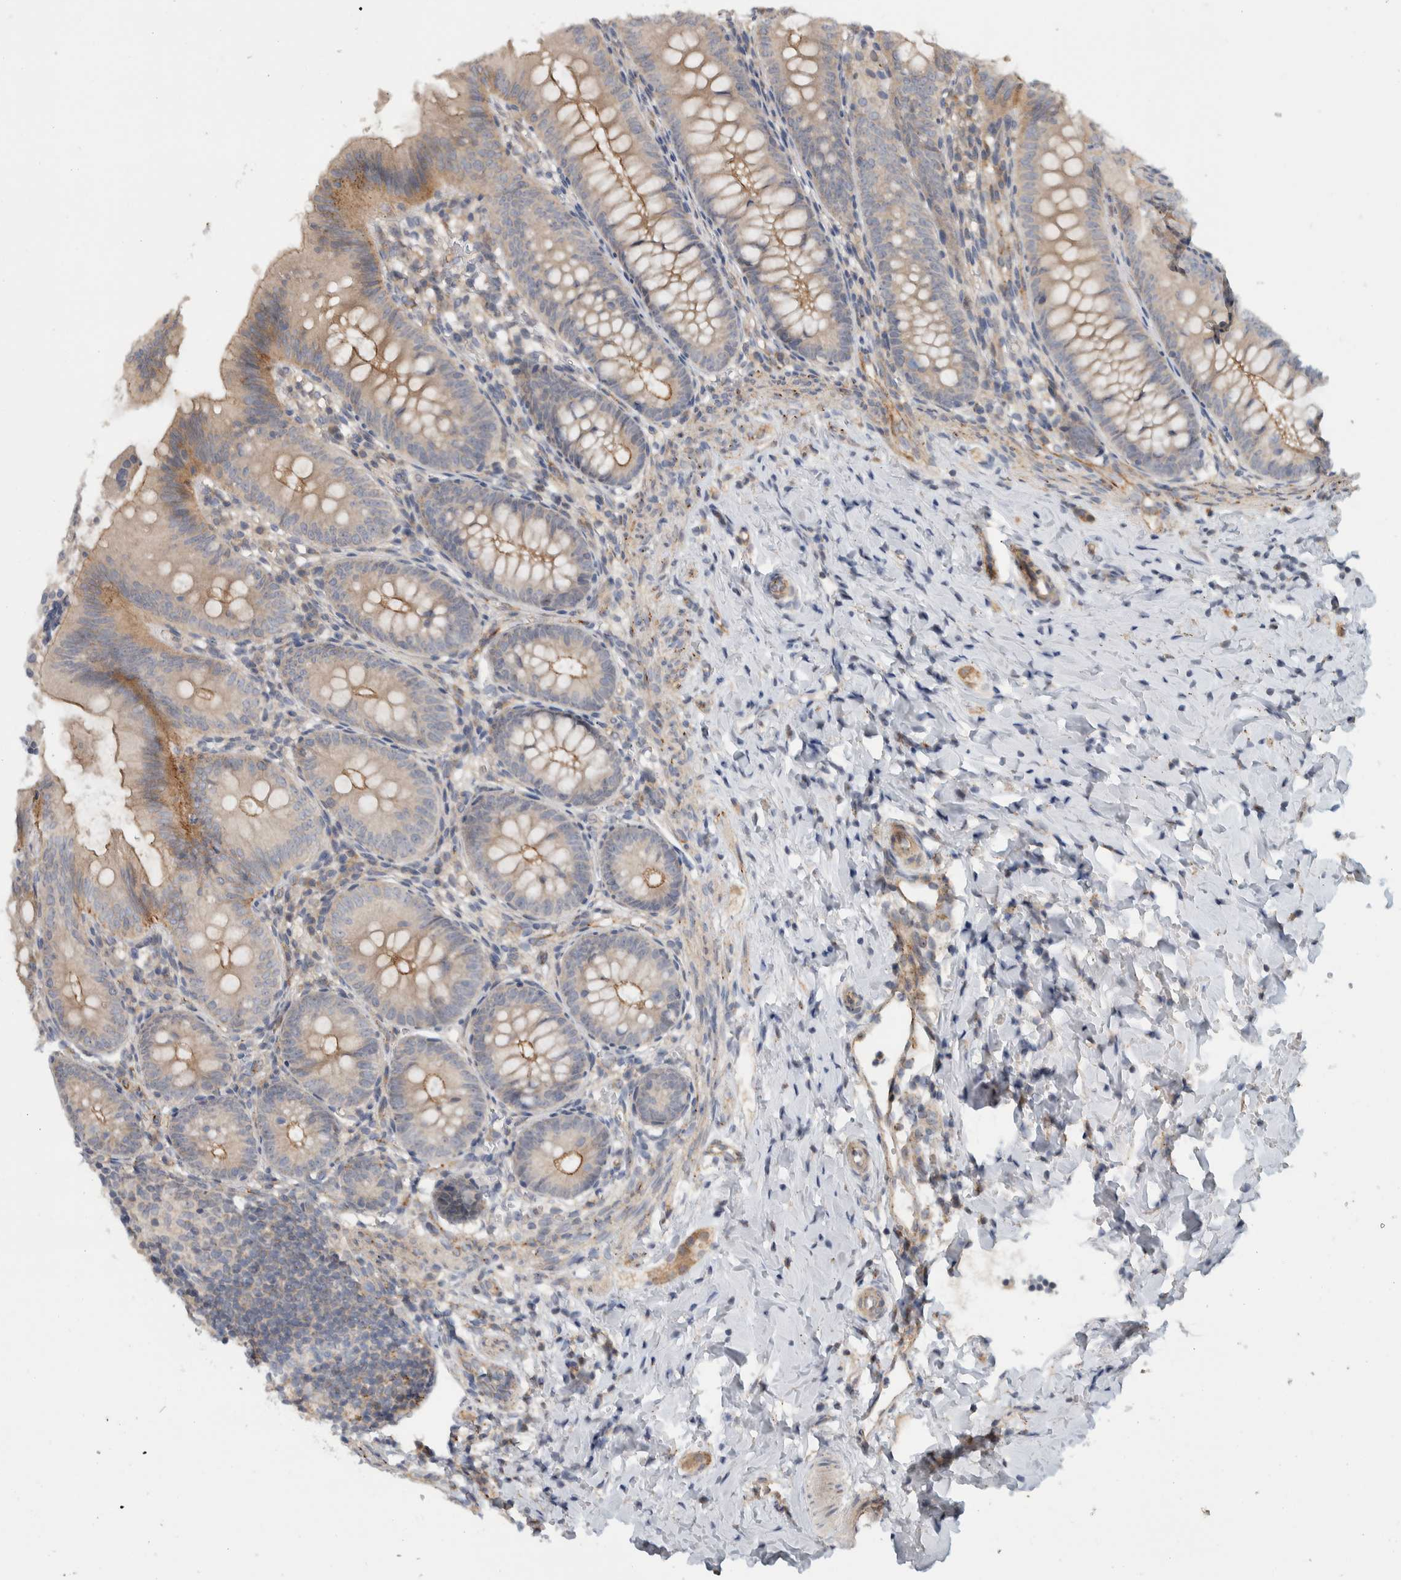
{"staining": {"intensity": "moderate", "quantity": ">75%", "location": "cytoplasmic/membranous"}, "tissue": "appendix", "cell_type": "Glandular cells", "image_type": "normal", "snomed": [{"axis": "morphology", "description": "Normal tissue, NOS"}, {"axis": "topography", "description": "Appendix"}], "caption": "Immunohistochemical staining of benign human appendix demonstrates moderate cytoplasmic/membranous protein staining in approximately >75% of glandular cells.", "gene": "MPRIP", "patient": {"sex": "male", "age": 1}}